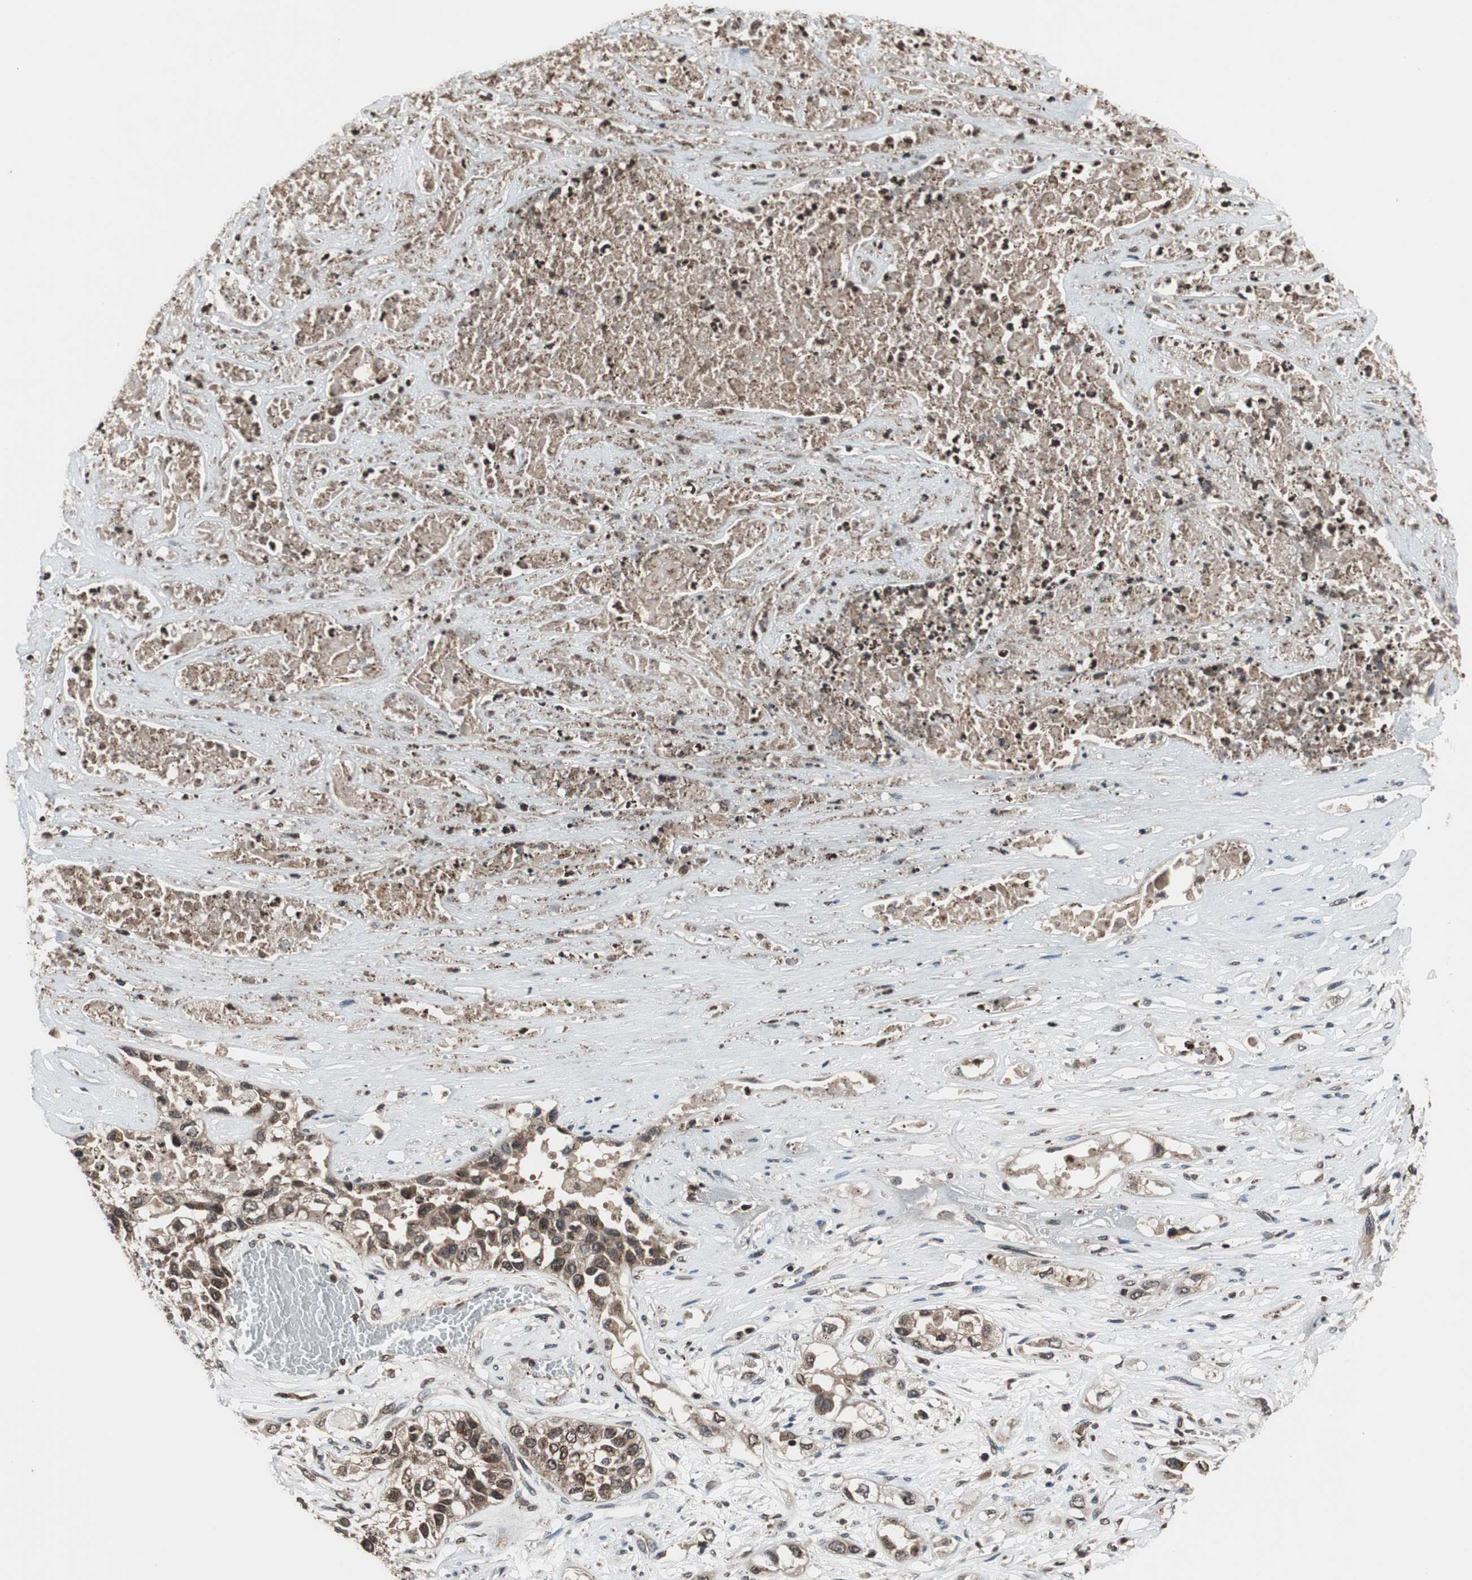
{"staining": {"intensity": "moderate", "quantity": "25%-75%", "location": "cytoplasmic/membranous,nuclear"}, "tissue": "lung cancer", "cell_type": "Tumor cells", "image_type": "cancer", "snomed": [{"axis": "morphology", "description": "Squamous cell carcinoma, NOS"}, {"axis": "topography", "description": "Lung"}], "caption": "Lung cancer stained with a brown dye displays moderate cytoplasmic/membranous and nuclear positive expression in approximately 25%-75% of tumor cells.", "gene": "RFC1", "patient": {"sex": "male", "age": 71}}